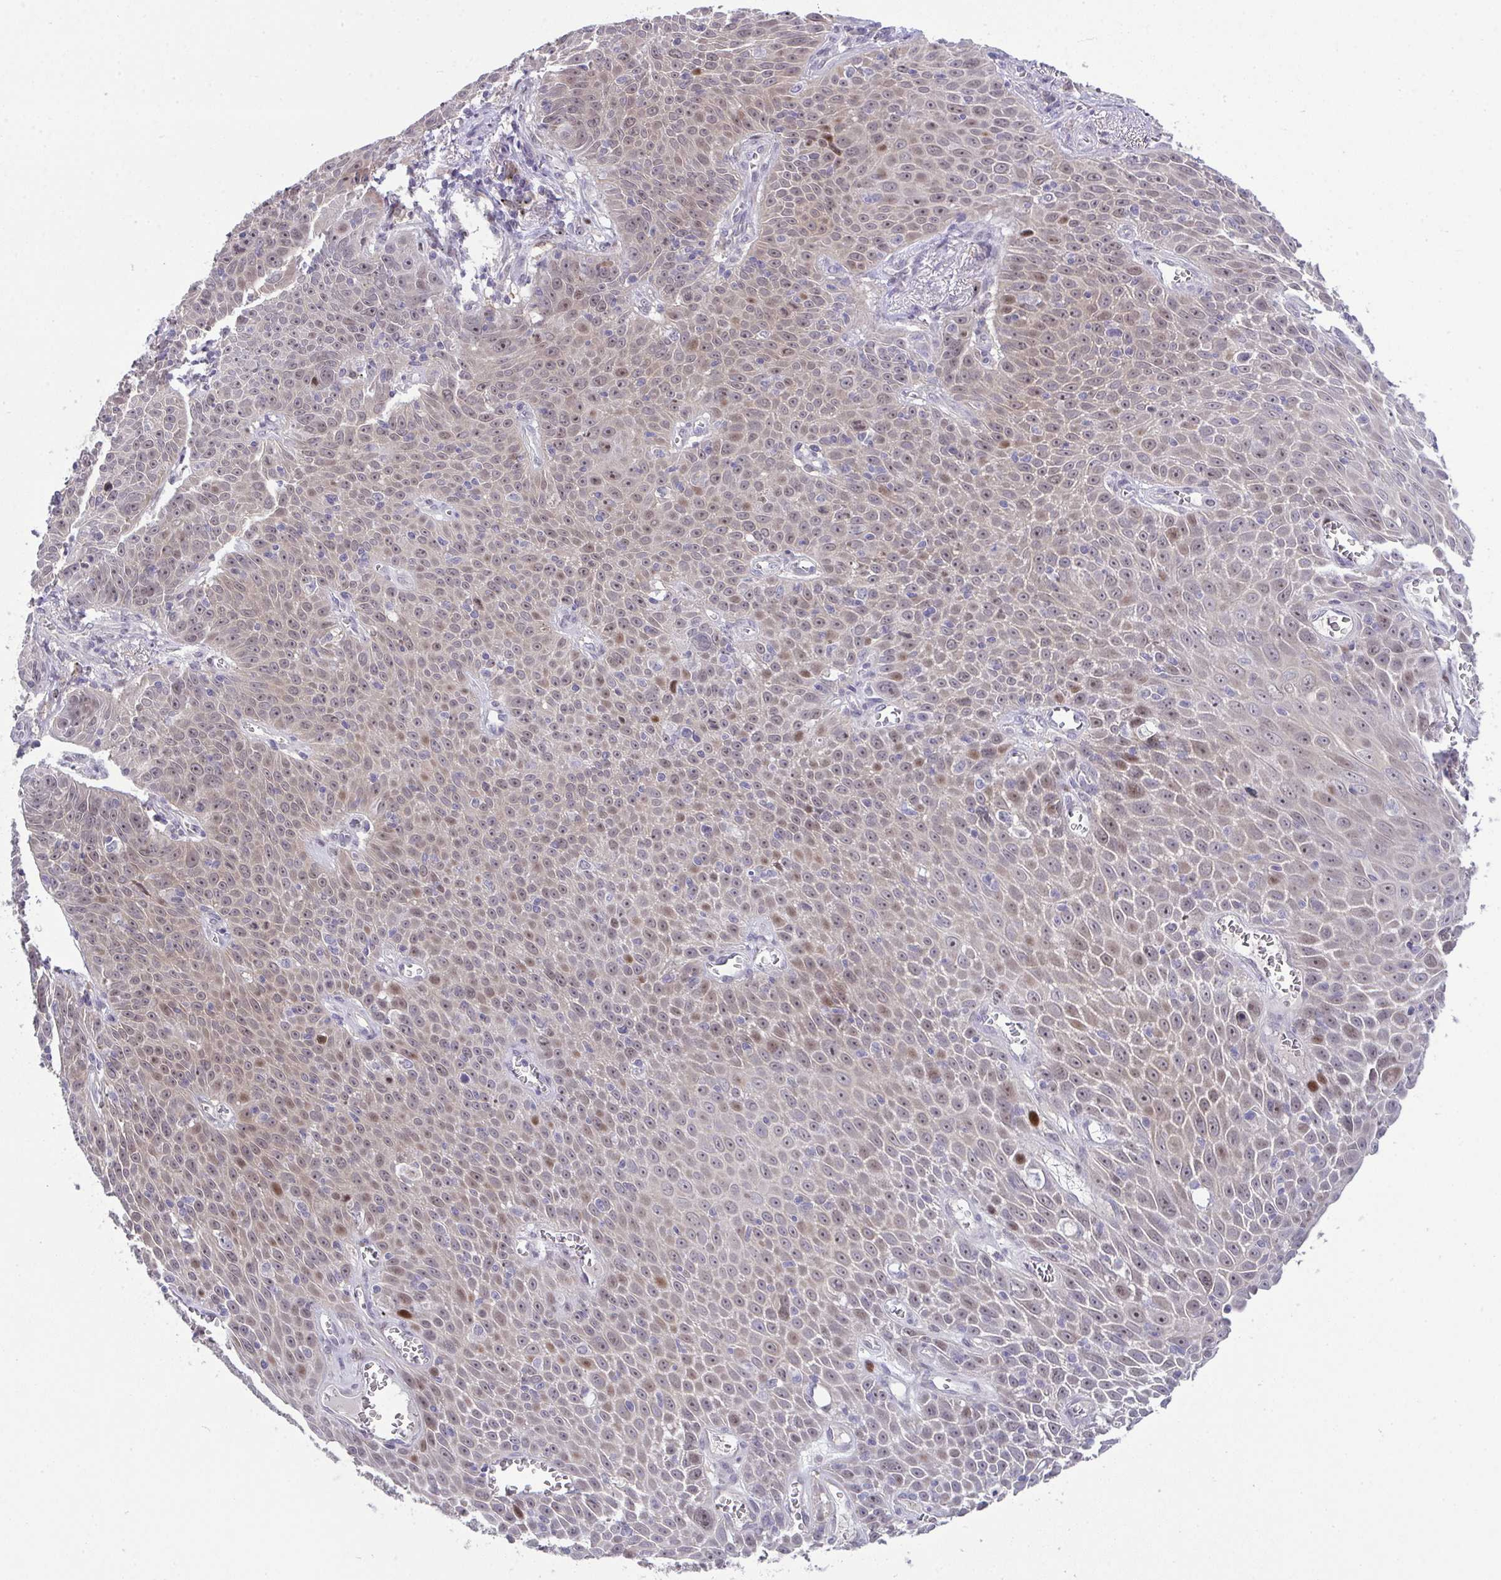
{"staining": {"intensity": "moderate", "quantity": "25%-75%", "location": "nuclear"}, "tissue": "lung cancer", "cell_type": "Tumor cells", "image_type": "cancer", "snomed": [{"axis": "morphology", "description": "Squamous cell carcinoma, NOS"}, {"axis": "morphology", "description": "Squamous cell carcinoma, metastatic, NOS"}, {"axis": "topography", "description": "Lymph node"}, {"axis": "topography", "description": "Lung"}], "caption": "Lung cancer tissue exhibits moderate nuclear expression in approximately 25%-75% of tumor cells (DAB (3,3'-diaminobenzidine) IHC, brown staining for protein, blue staining for nuclei).", "gene": "GALNT16", "patient": {"sex": "female", "age": 62}}